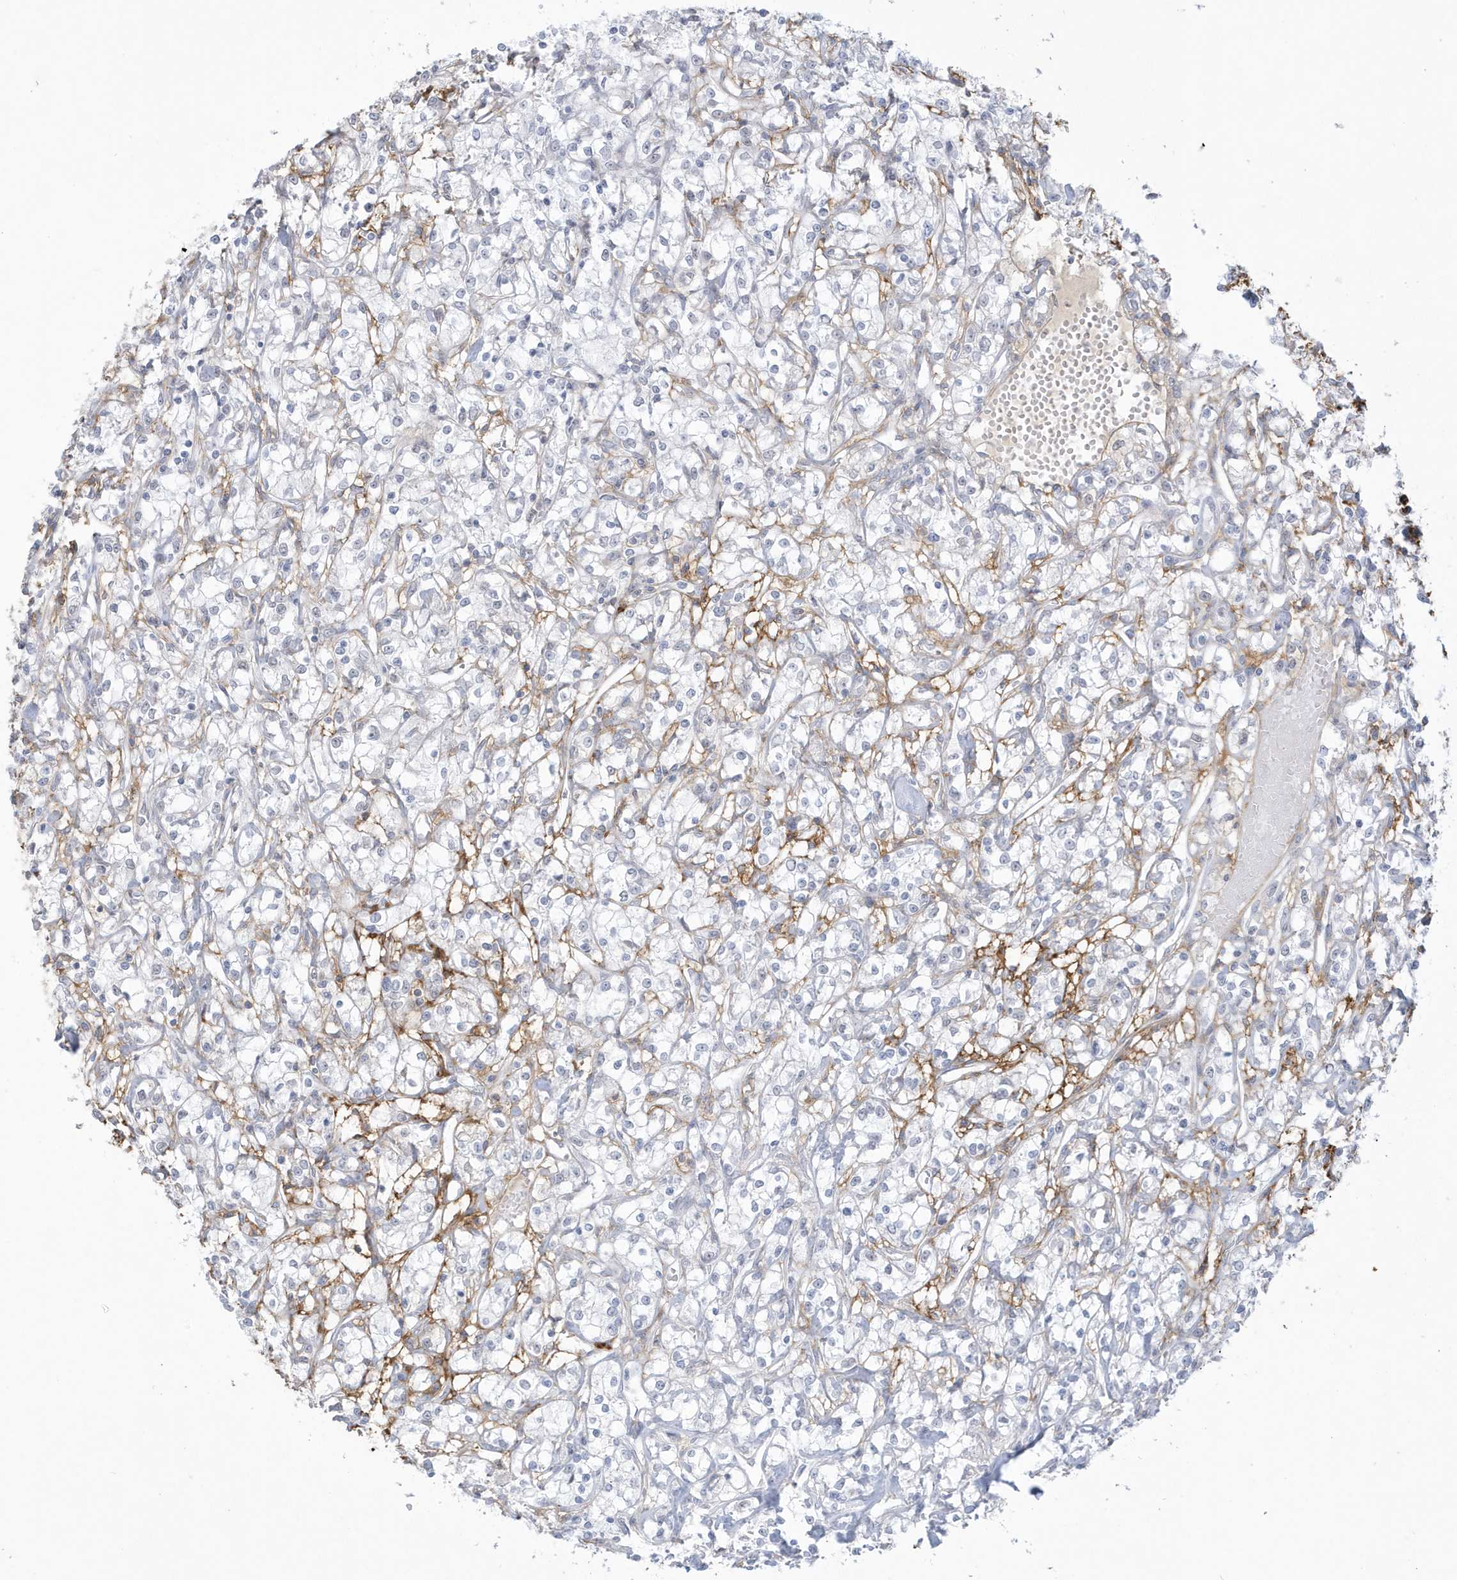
{"staining": {"intensity": "negative", "quantity": "none", "location": "none"}, "tissue": "renal cancer", "cell_type": "Tumor cells", "image_type": "cancer", "snomed": [{"axis": "morphology", "description": "Adenocarcinoma, NOS"}, {"axis": "topography", "description": "Kidney"}], "caption": "Tumor cells are negative for protein expression in human renal cancer (adenocarcinoma). Brightfield microscopy of IHC stained with DAB (3,3'-diaminobenzidine) (brown) and hematoxylin (blue), captured at high magnification.", "gene": "HERC6", "patient": {"sex": "female", "age": 59}}